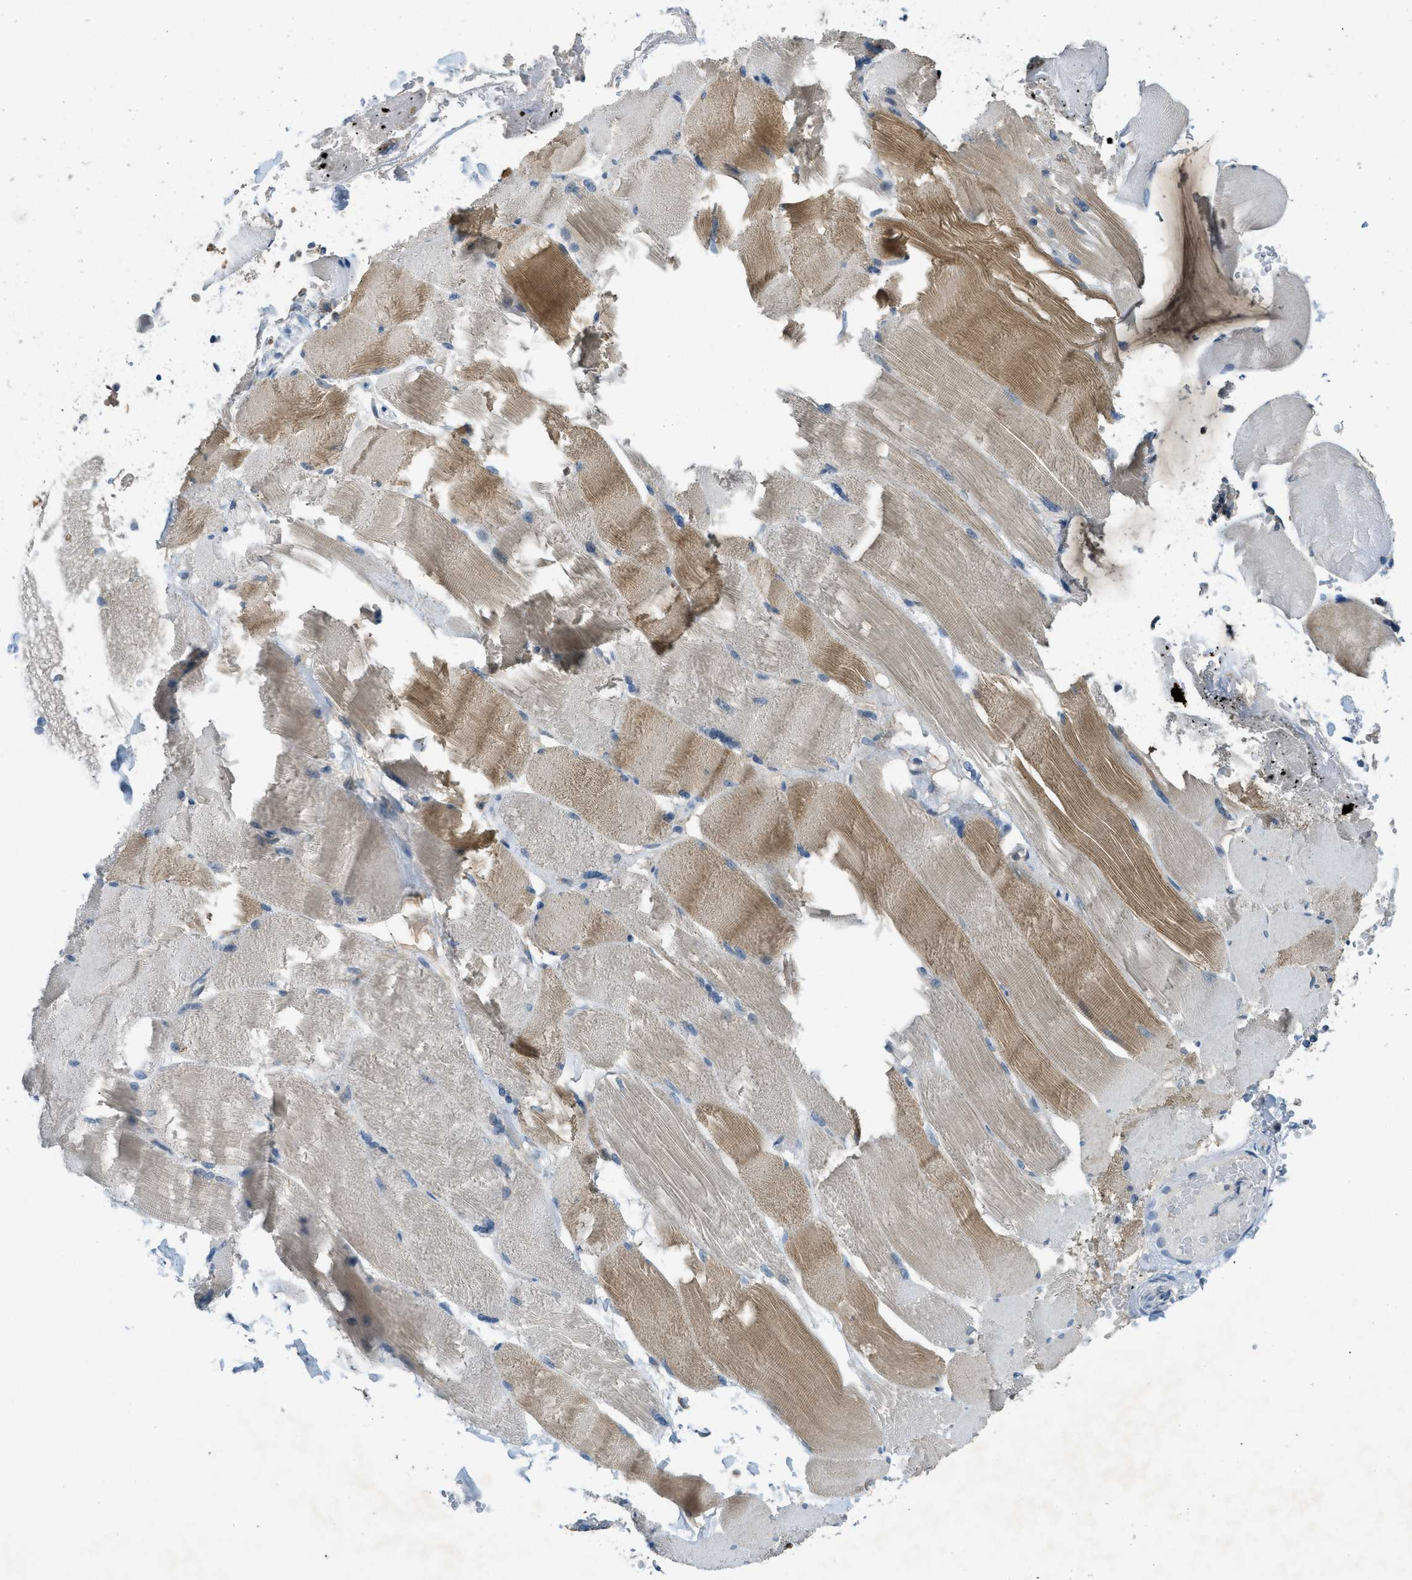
{"staining": {"intensity": "moderate", "quantity": "25%-75%", "location": "cytoplasmic/membranous"}, "tissue": "skeletal muscle", "cell_type": "Myocytes", "image_type": "normal", "snomed": [{"axis": "morphology", "description": "Normal tissue, NOS"}, {"axis": "topography", "description": "Skin"}, {"axis": "topography", "description": "Skeletal muscle"}], "caption": "There is medium levels of moderate cytoplasmic/membranous expression in myocytes of normal skeletal muscle, as demonstrated by immunohistochemical staining (brown color).", "gene": "MIS18A", "patient": {"sex": "male", "age": 83}}